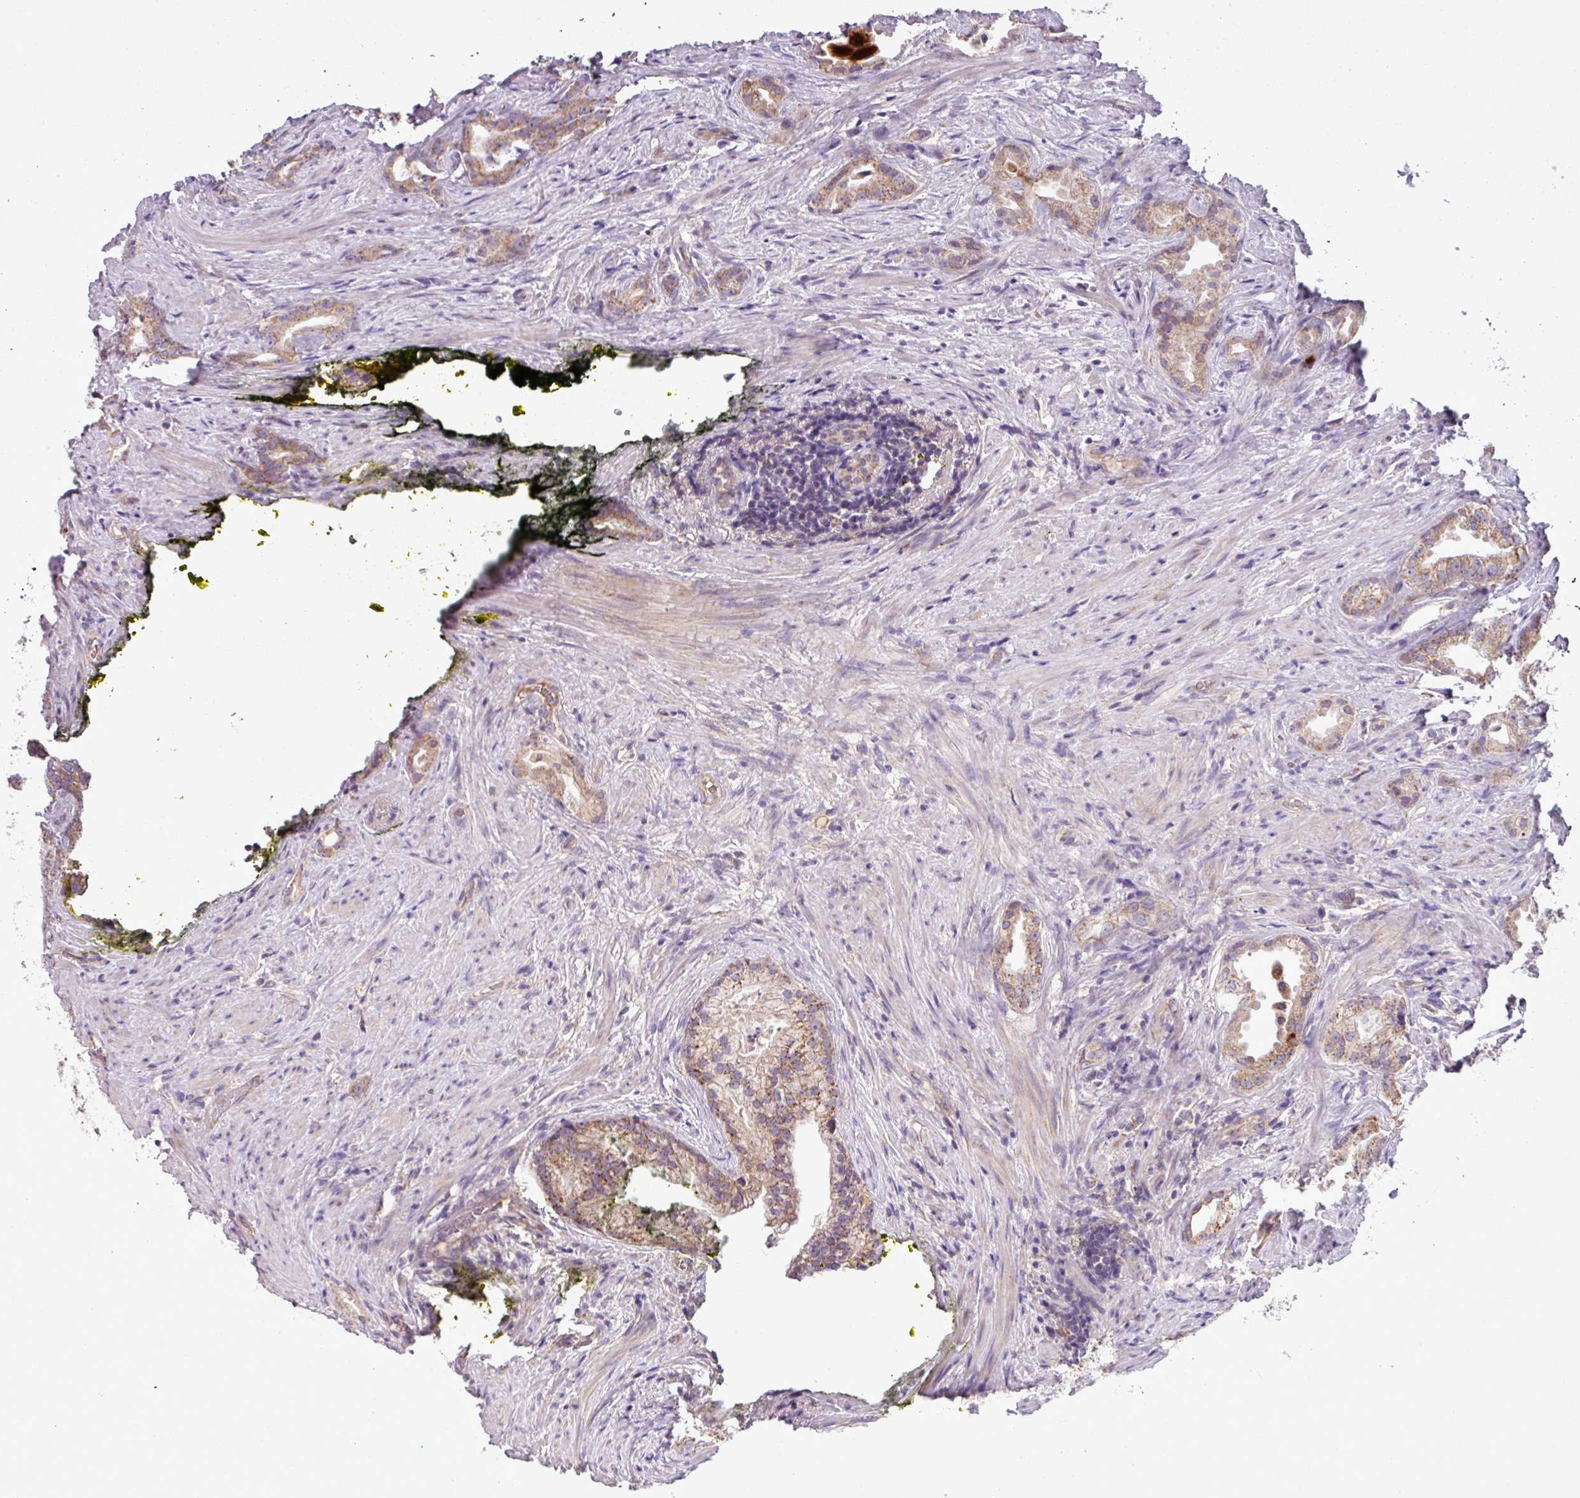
{"staining": {"intensity": "moderate", "quantity": "25%-75%", "location": "cytoplasmic/membranous"}, "tissue": "prostate cancer", "cell_type": "Tumor cells", "image_type": "cancer", "snomed": [{"axis": "morphology", "description": "Adenocarcinoma, Low grade"}, {"axis": "topography", "description": "Prostate"}], "caption": "Protein staining demonstrates moderate cytoplasmic/membranous positivity in approximately 25%-75% of tumor cells in prostate cancer.", "gene": "LRRC9", "patient": {"sex": "male", "age": 71}}